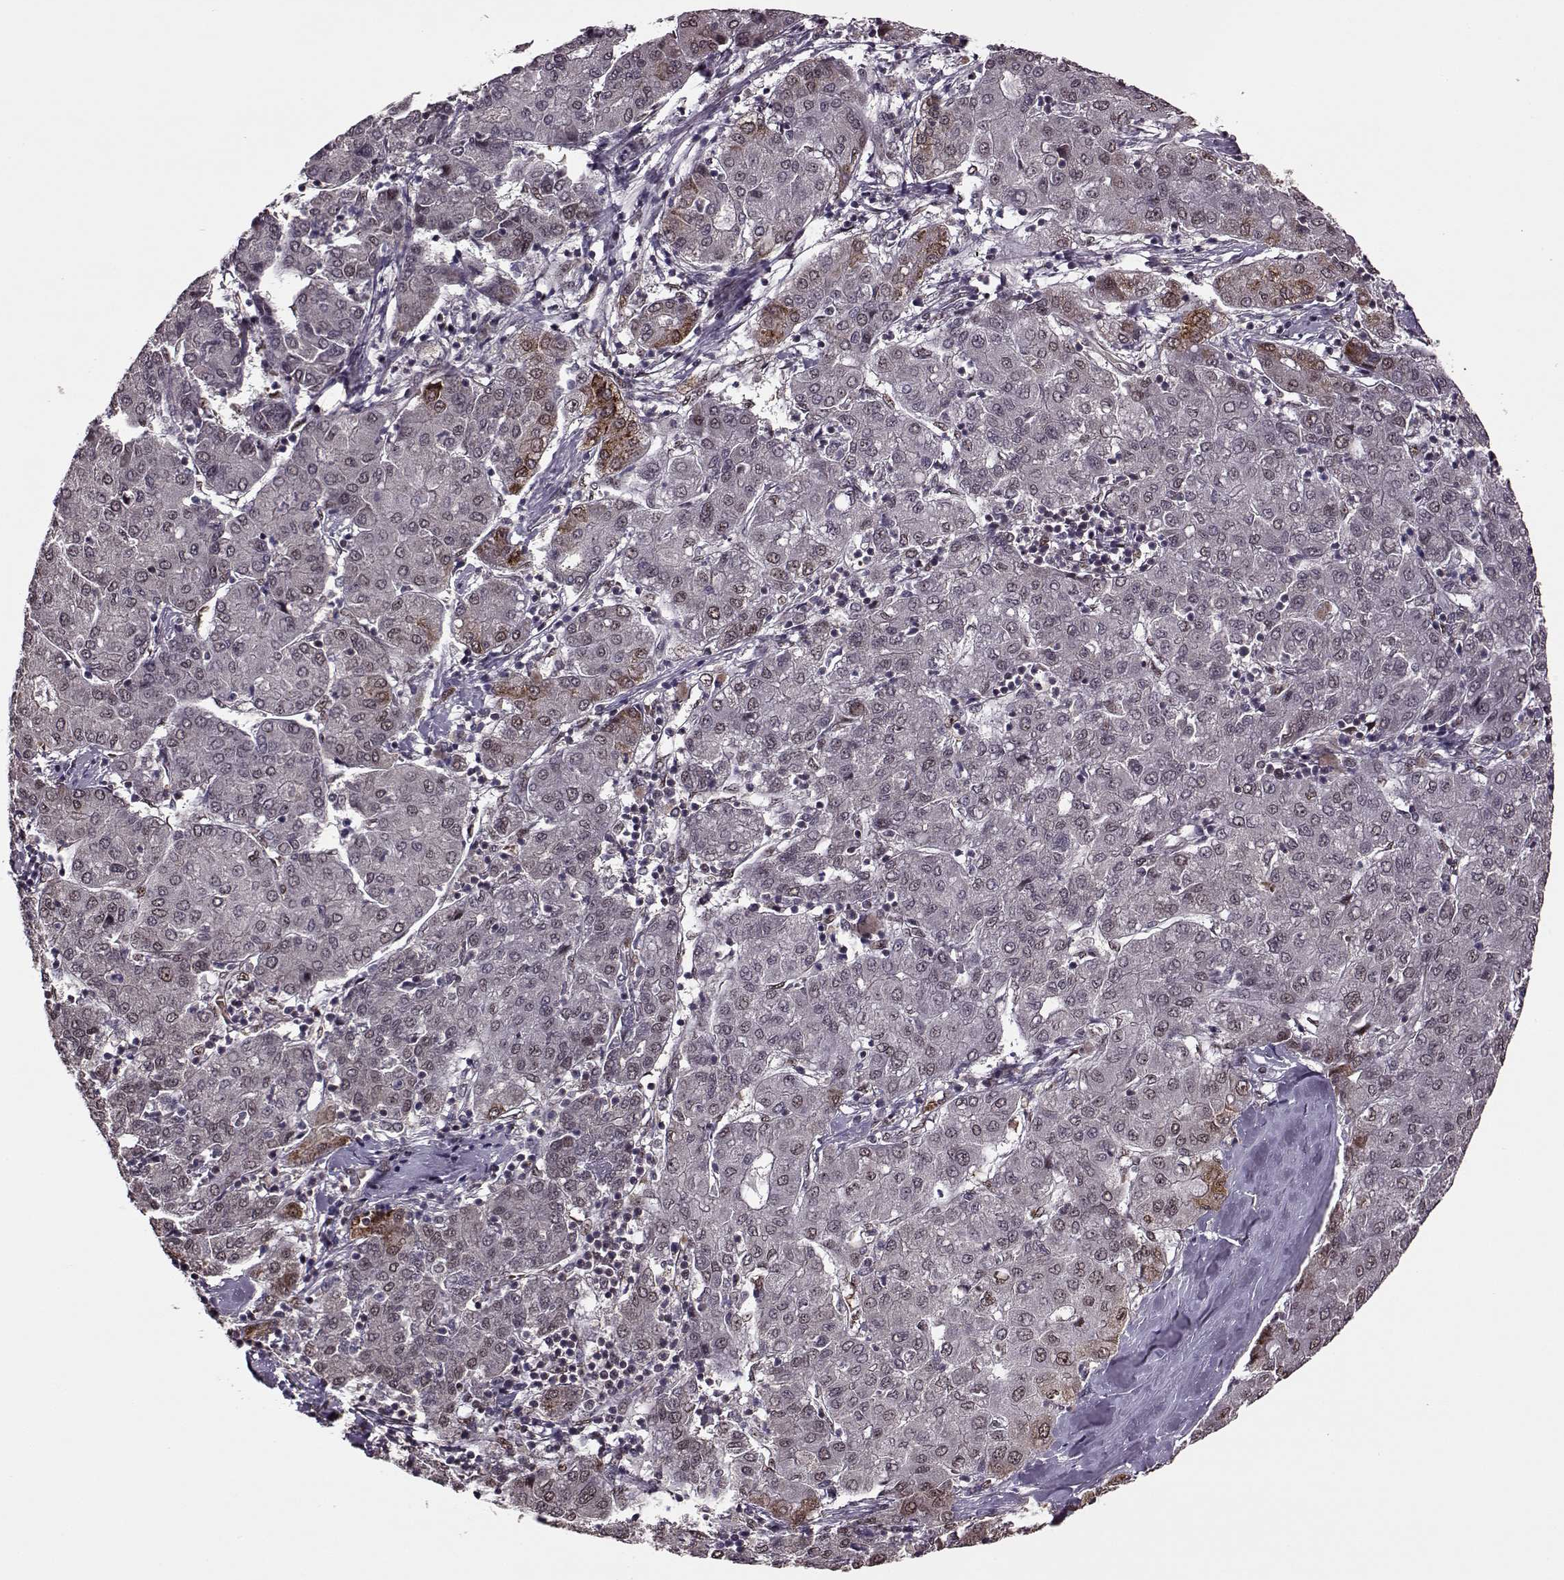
{"staining": {"intensity": "weak", "quantity": "<25%", "location": "cytoplasmic/membranous,nuclear"}, "tissue": "liver cancer", "cell_type": "Tumor cells", "image_type": "cancer", "snomed": [{"axis": "morphology", "description": "Carcinoma, Hepatocellular, NOS"}, {"axis": "topography", "description": "Liver"}], "caption": "Immunohistochemistry histopathology image of liver cancer stained for a protein (brown), which reveals no expression in tumor cells.", "gene": "FTO", "patient": {"sex": "male", "age": 65}}